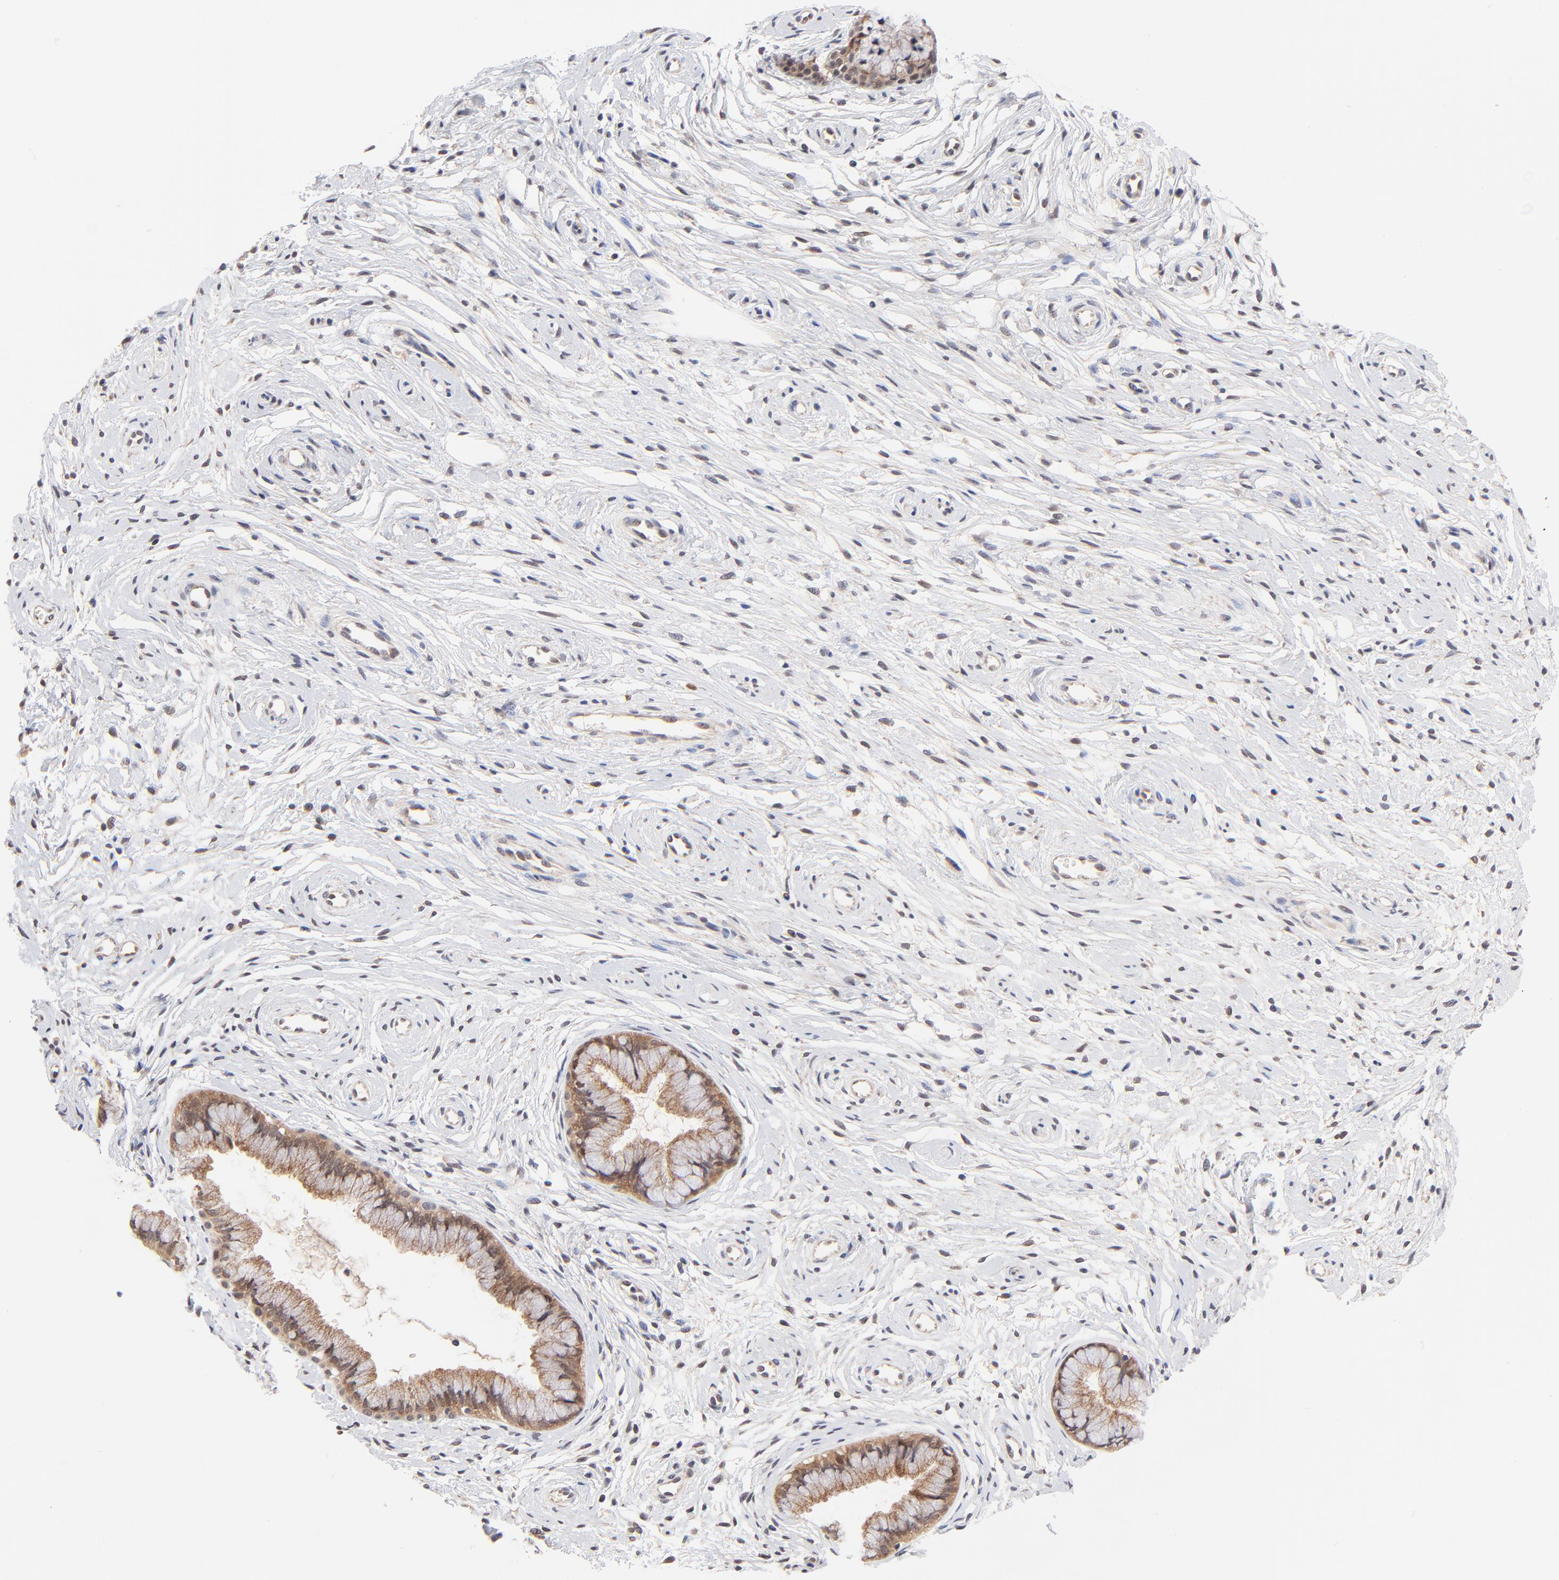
{"staining": {"intensity": "moderate", "quantity": ">75%", "location": "cytoplasmic/membranous,nuclear"}, "tissue": "cervix", "cell_type": "Glandular cells", "image_type": "normal", "snomed": [{"axis": "morphology", "description": "Normal tissue, NOS"}, {"axis": "topography", "description": "Cervix"}], "caption": "A photomicrograph of human cervix stained for a protein displays moderate cytoplasmic/membranous,nuclear brown staining in glandular cells. (IHC, brightfield microscopy, high magnification).", "gene": "TXNL1", "patient": {"sex": "female", "age": 39}}